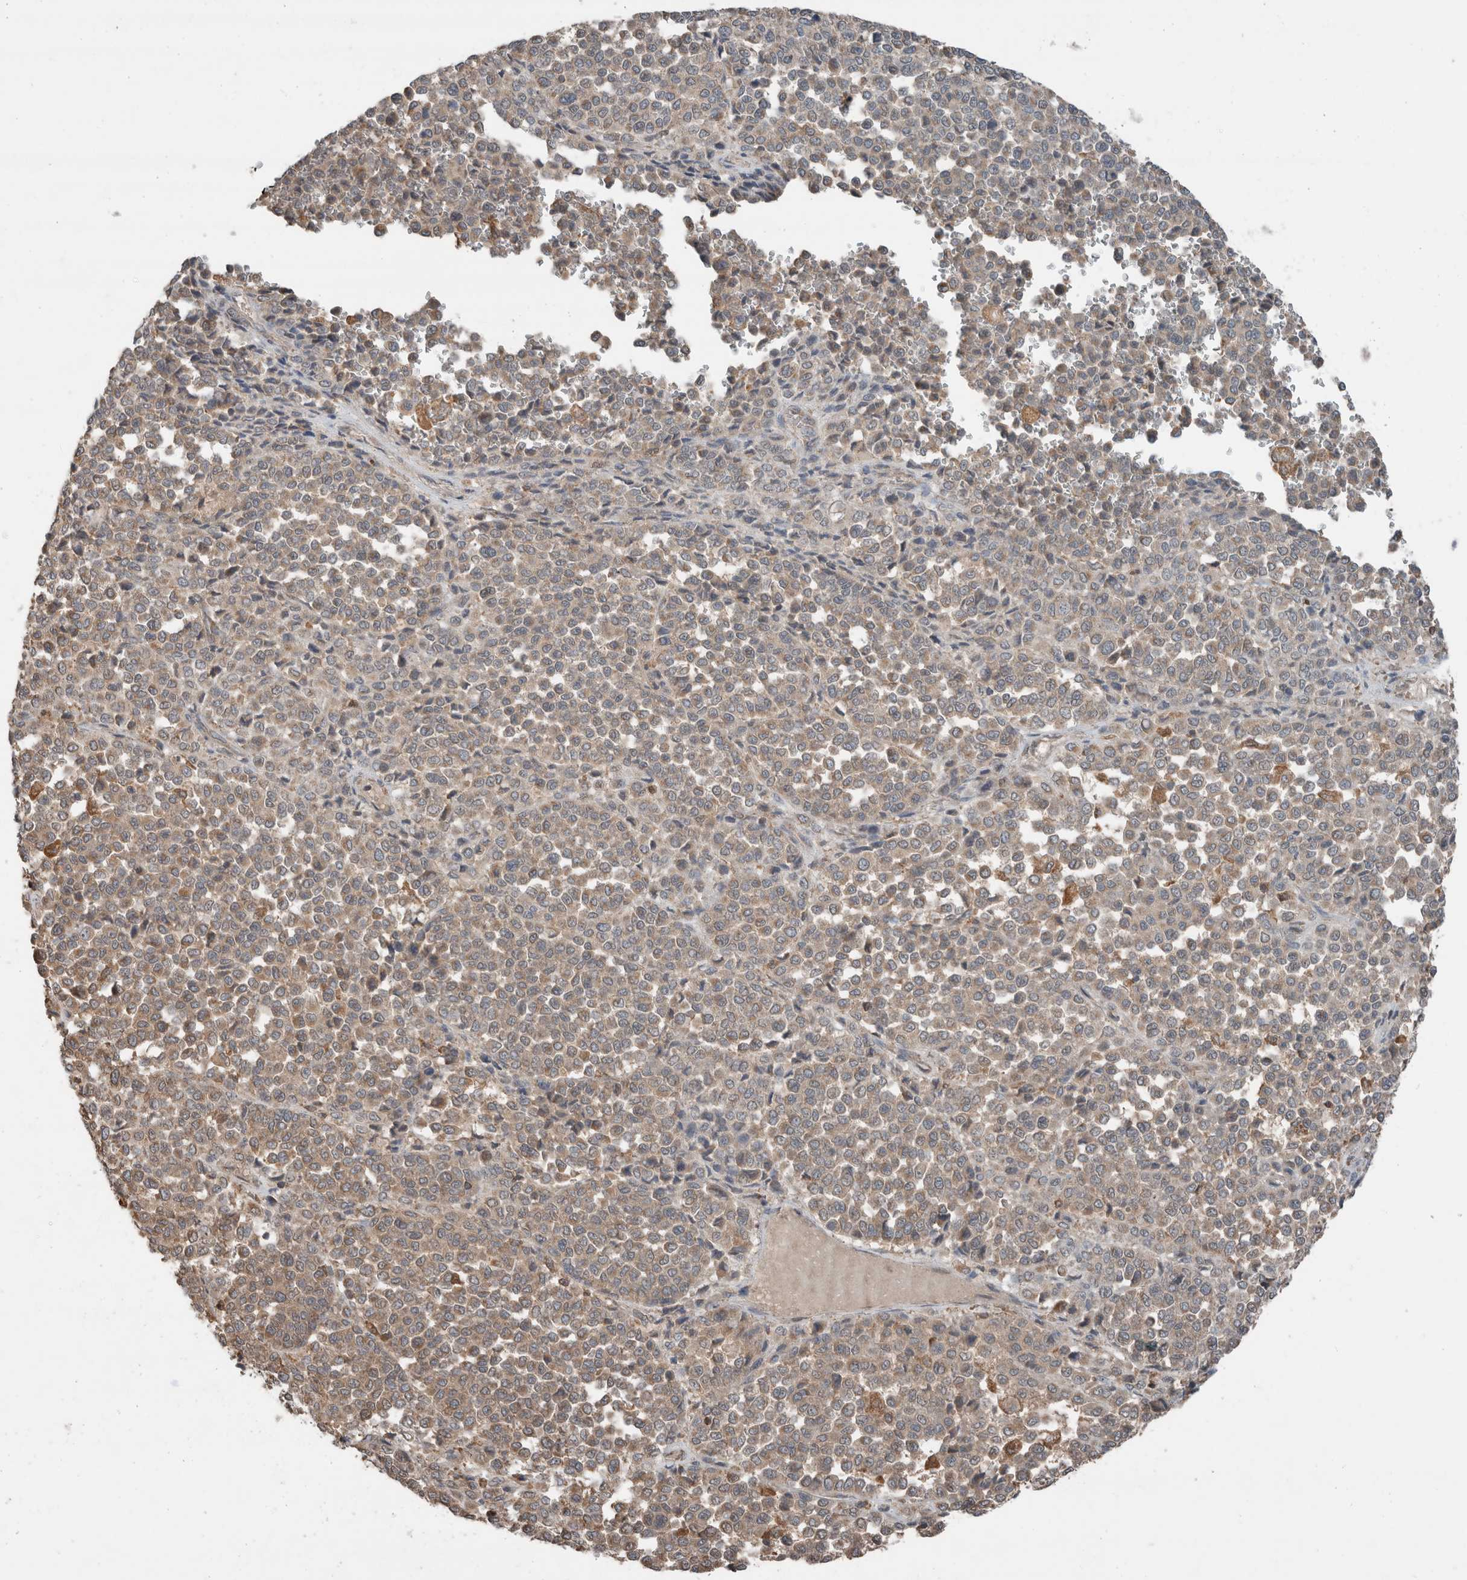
{"staining": {"intensity": "weak", "quantity": ">75%", "location": "cytoplasmic/membranous"}, "tissue": "melanoma", "cell_type": "Tumor cells", "image_type": "cancer", "snomed": [{"axis": "morphology", "description": "Malignant melanoma, Metastatic site"}, {"axis": "topography", "description": "Pancreas"}], "caption": "Human malignant melanoma (metastatic site) stained with a protein marker exhibits weak staining in tumor cells.", "gene": "KLK14", "patient": {"sex": "female", "age": 30}}